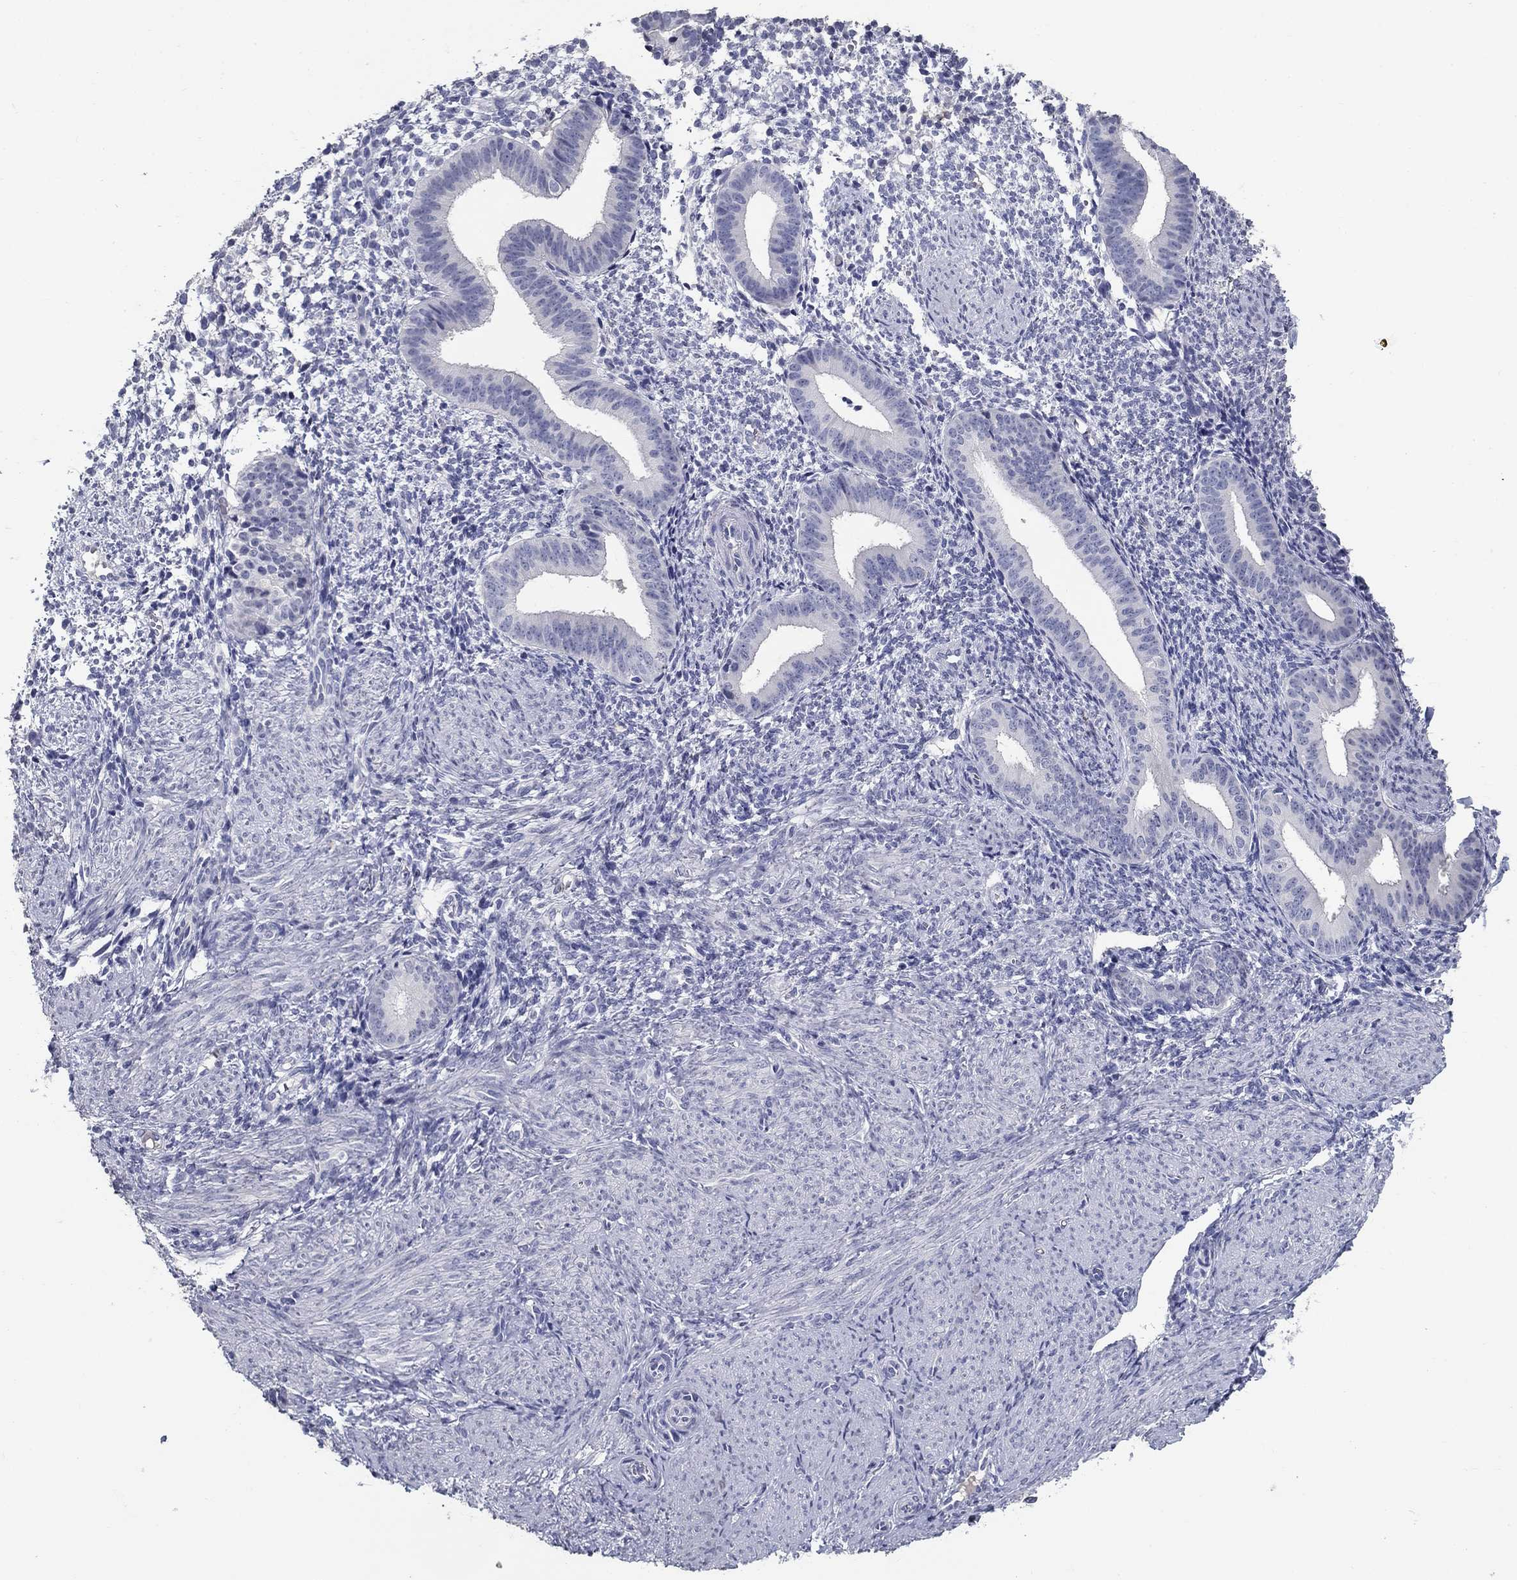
{"staining": {"intensity": "negative", "quantity": "none", "location": "none"}, "tissue": "endometrium", "cell_type": "Cells in endometrial stroma", "image_type": "normal", "snomed": [{"axis": "morphology", "description": "Normal tissue, NOS"}, {"axis": "topography", "description": "Endometrium"}], "caption": "IHC of benign human endometrium reveals no positivity in cells in endometrial stroma.", "gene": "POMC", "patient": {"sex": "female", "age": 47}}